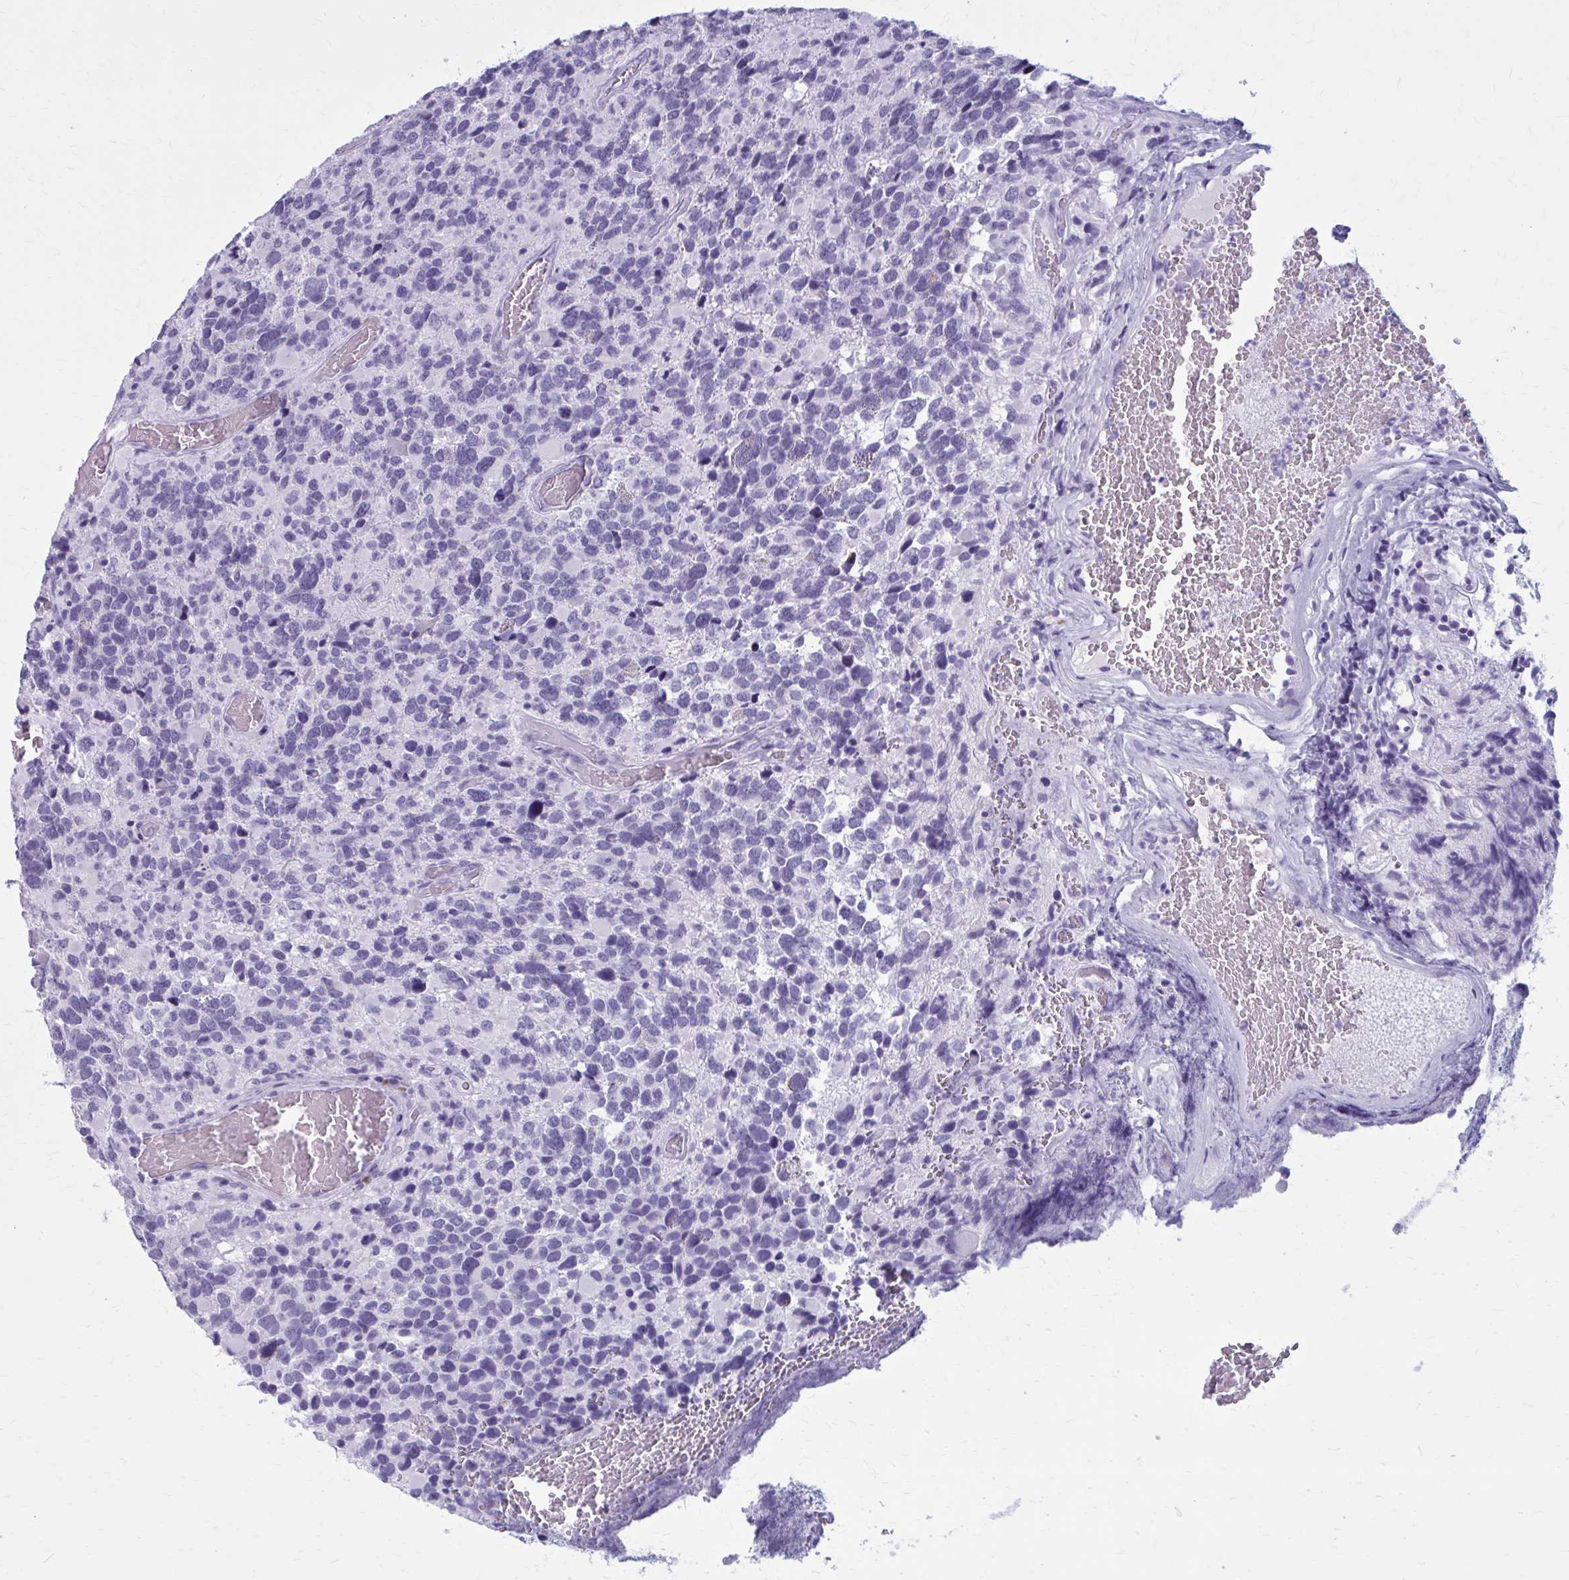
{"staining": {"intensity": "negative", "quantity": "none", "location": "none"}, "tissue": "glioma", "cell_type": "Tumor cells", "image_type": "cancer", "snomed": [{"axis": "morphology", "description": "Glioma, malignant, High grade"}, {"axis": "topography", "description": "Brain"}], "caption": "Immunohistochemistry (IHC) image of human glioma stained for a protein (brown), which displays no expression in tumor cells.", "gene": "ZDHHC7", "patient": {"sex": "female", "age": 40}}